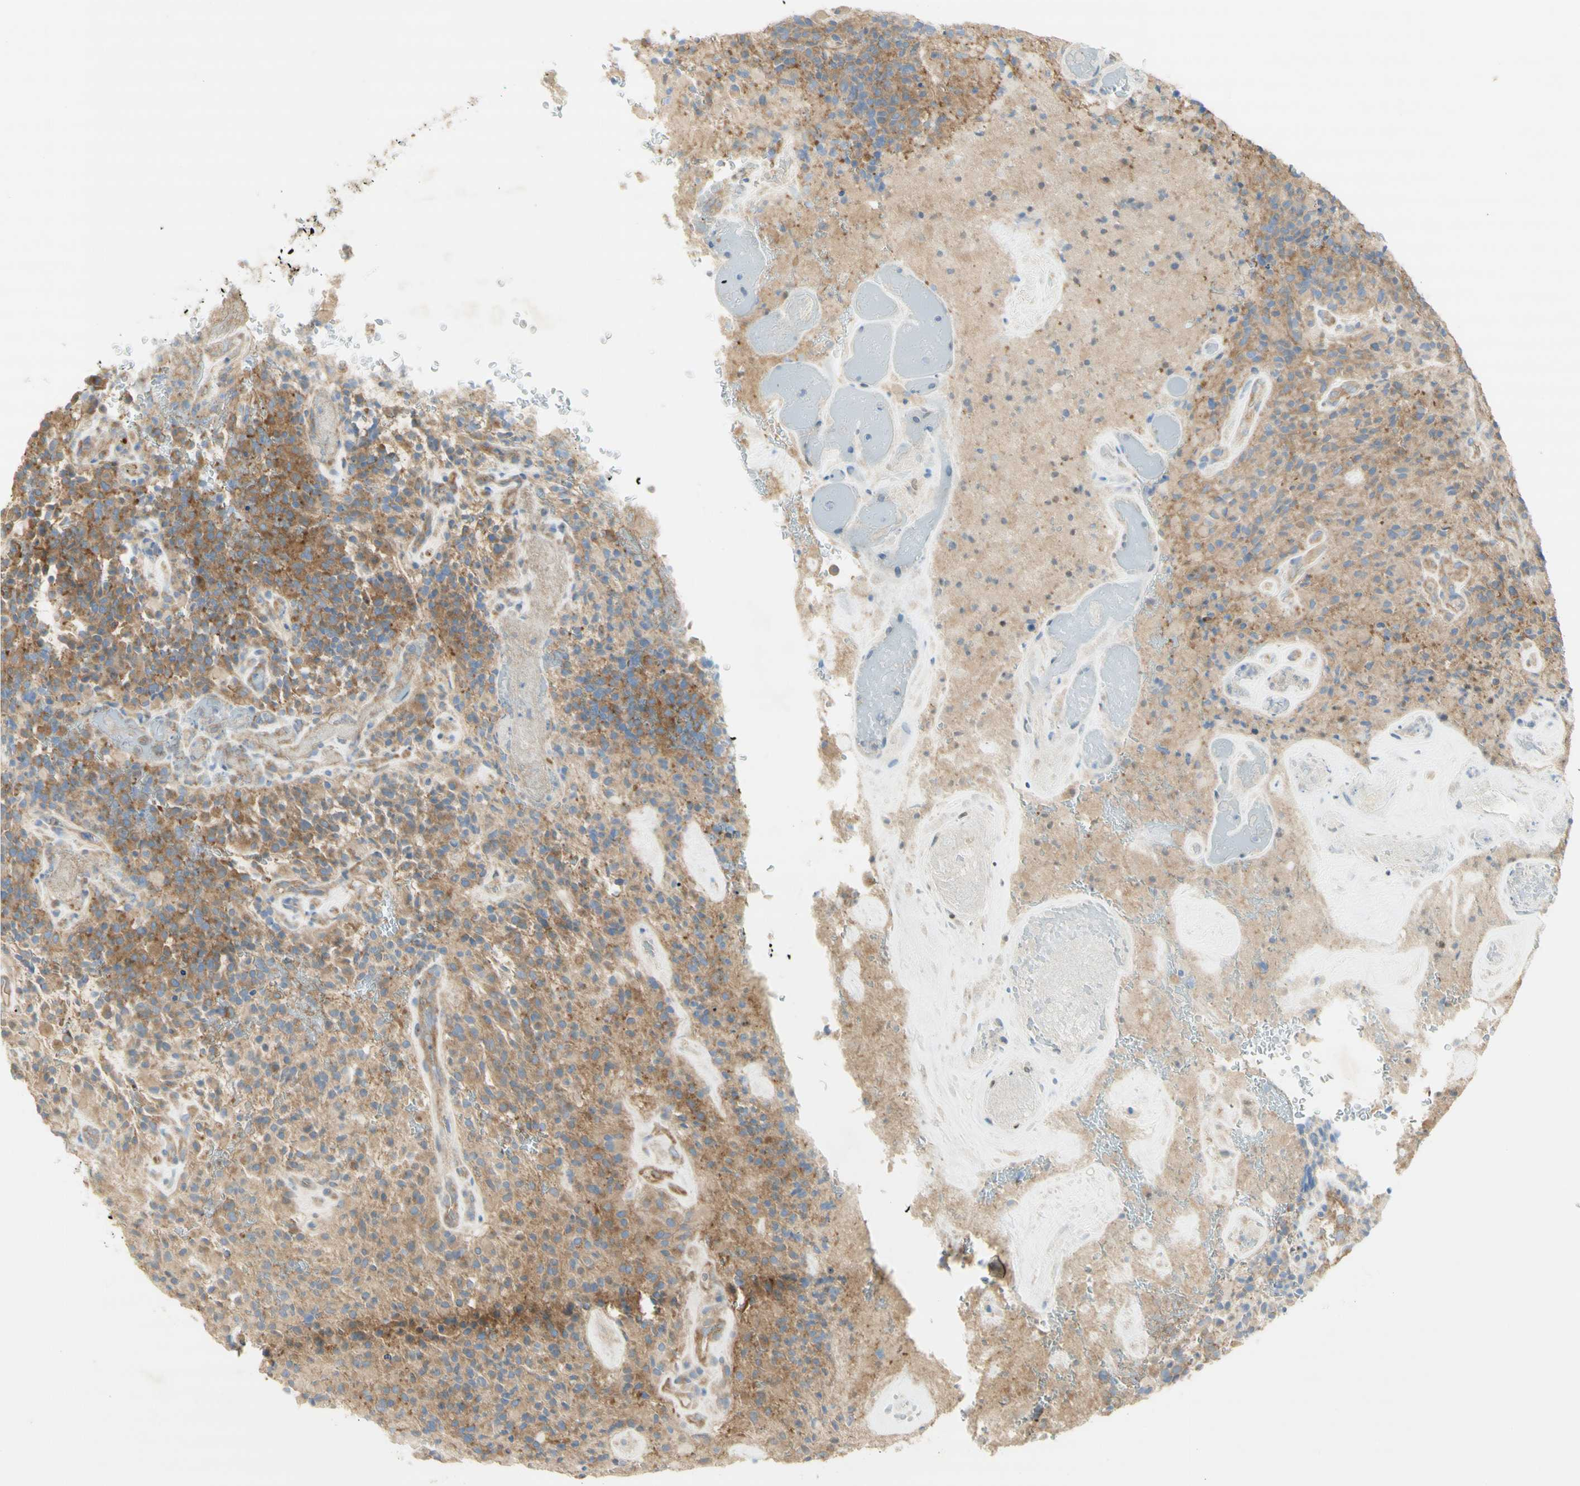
{"staining": {"intensity": "negative", "quantity": "none", "location": "none"}, "tissue": "glioma", "cell_type": "Tumor cells", "image_type": "cancer", "snomed": [{"axis": "morphology", "description": "Glioma, malignant, High grade"}, {"axis": "topography", "description": "Brain"}], "caption": "Immunohistochemical staining of human malignant glioma (high-grade) demonstrates no significant staining in tumor cells. Brightfield microscopy of immunohistochemistry stained with DAB (brown) and hematoxylin (blue), captured at high magnification.", "gene": "DYNC1H1", "patient": {"sex": "male", "age": 71}}